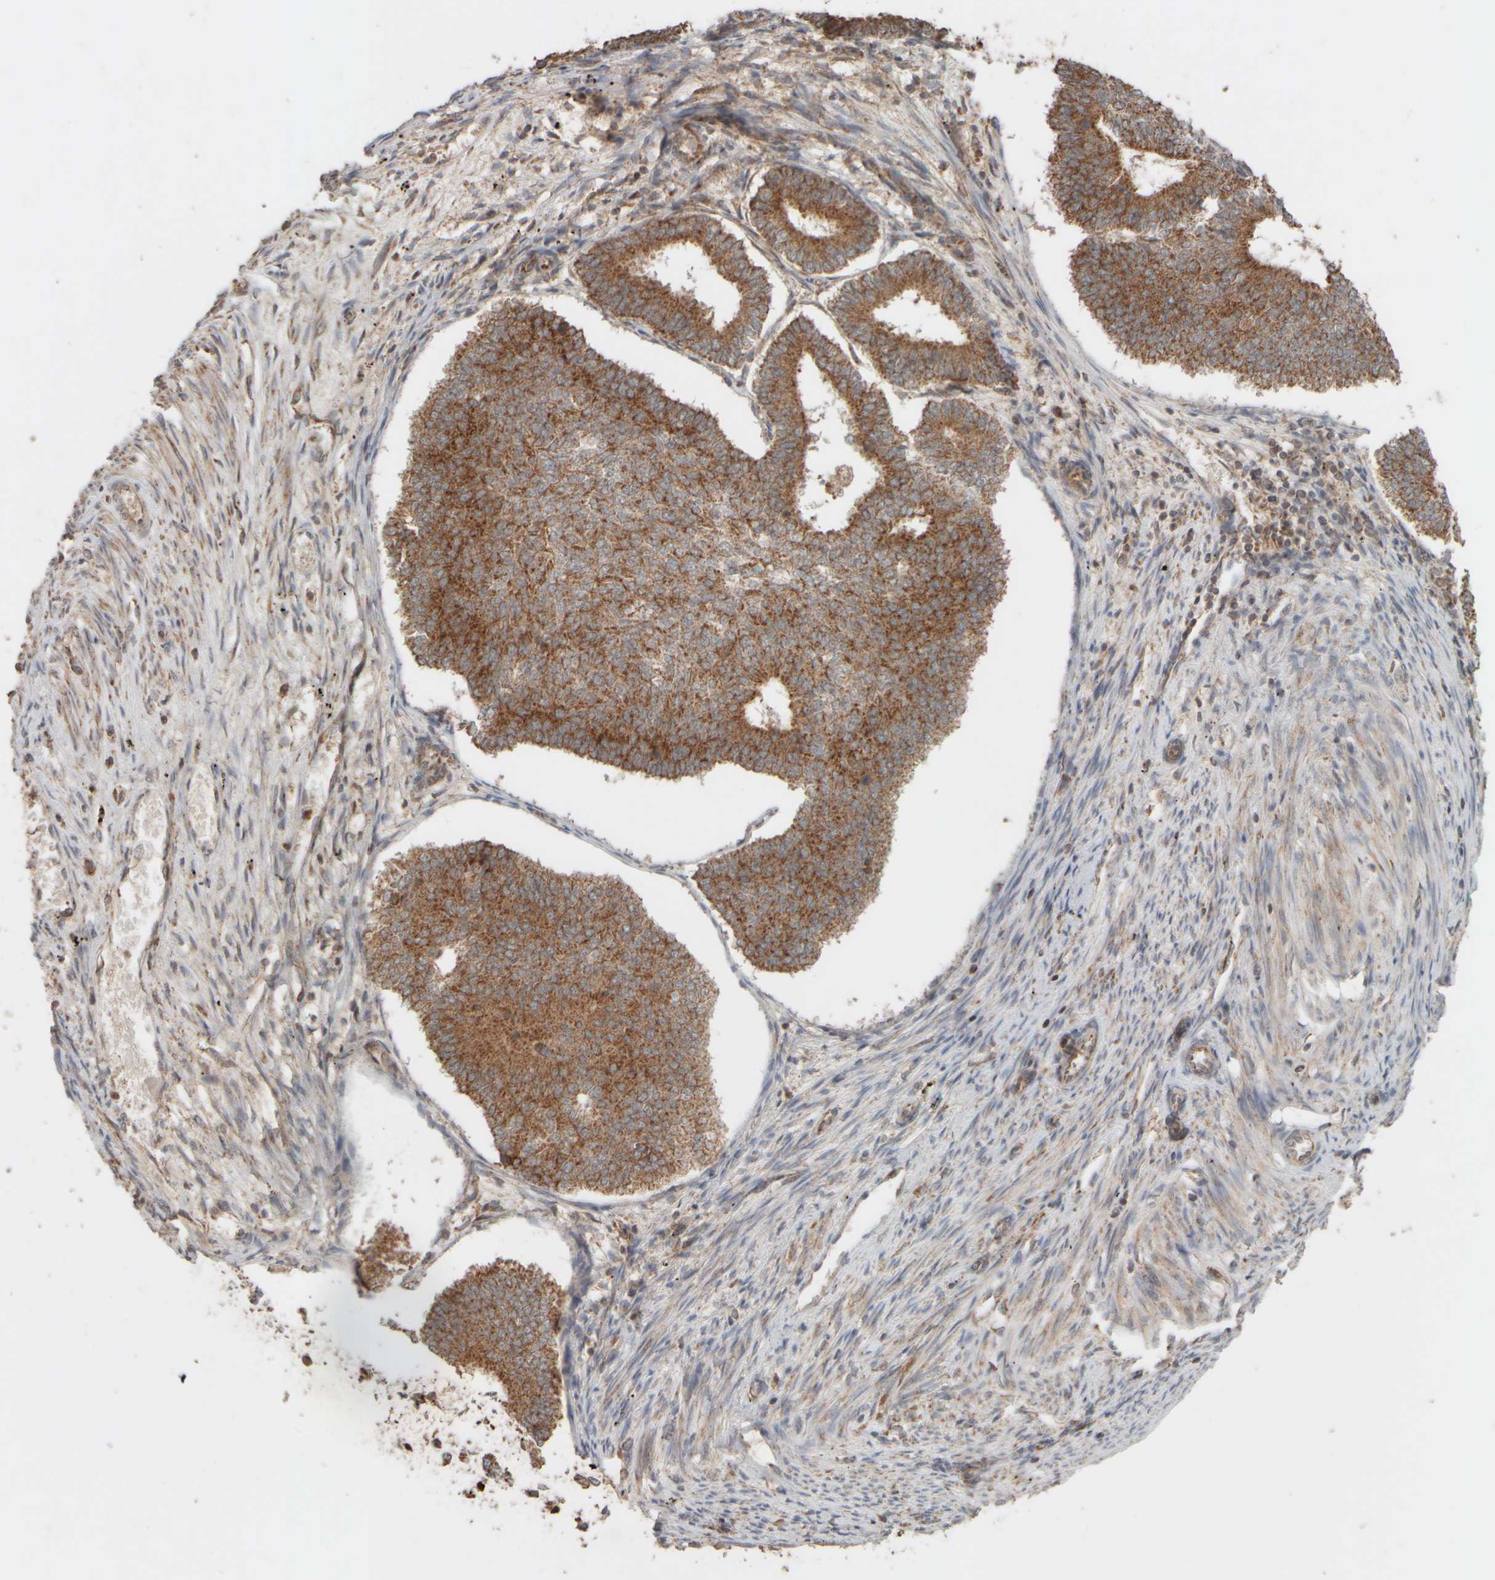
{"staining": {"intensity": "moderate", "quantity": ">75%", "location": "cytoplasmic/membranous"}, "tissue": "endometrial cancer", "cell_type": "Tumor cells", "image_type": "cancer", "snomed": [{"axis": "morphology", "description": "Adenocarcinoma, NOS"}, {"axis": "topography", "description": "Endometrium"}], "caption": "Immunohistochemical staining of human endometrial cancer reveals medium levels of moderate cytoplasmic/membranous protein expression in approximately >75% of tumor cells.", "gene": "EIF2B3", "patient": {"sex": "female", "age": 70}}